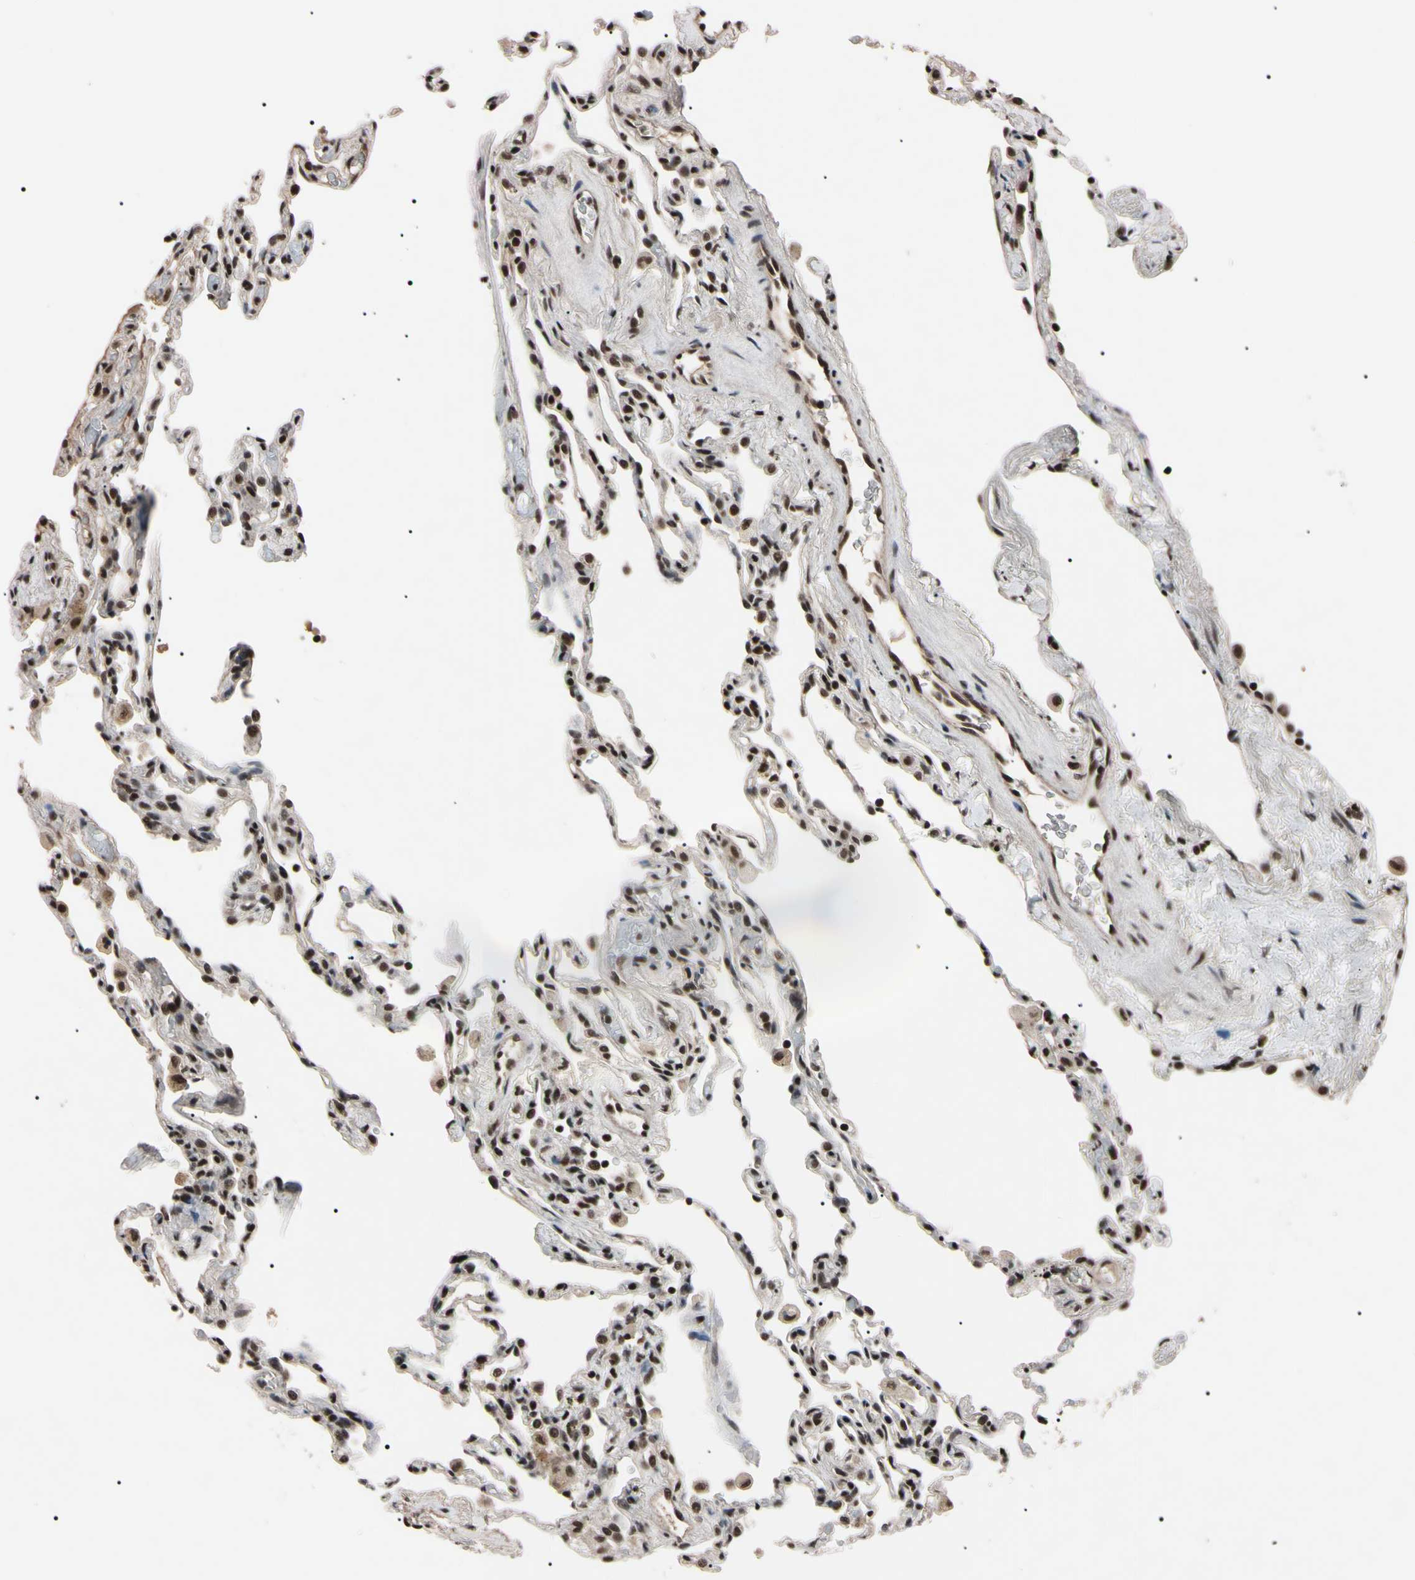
{"staining": {"intensity": "strong", "quantity": "<25%", "location": "nuclear"}, "tissue": "lung", "cell_type": "Alveolar cells", "image_type": "normal", "snomed": [{"axis": "morphology", "description": "Normal tissue, NOS"}, {"axis": "topography", "description": "Lung"}], "caption": "A histopathology image showing strong nuclear positivity in about <25% of alveolar cells in normal lung, as visualized by brown immunohistochemical staining.", "gene": "YY1", "patient": {"sex": "male", "age": 59}}